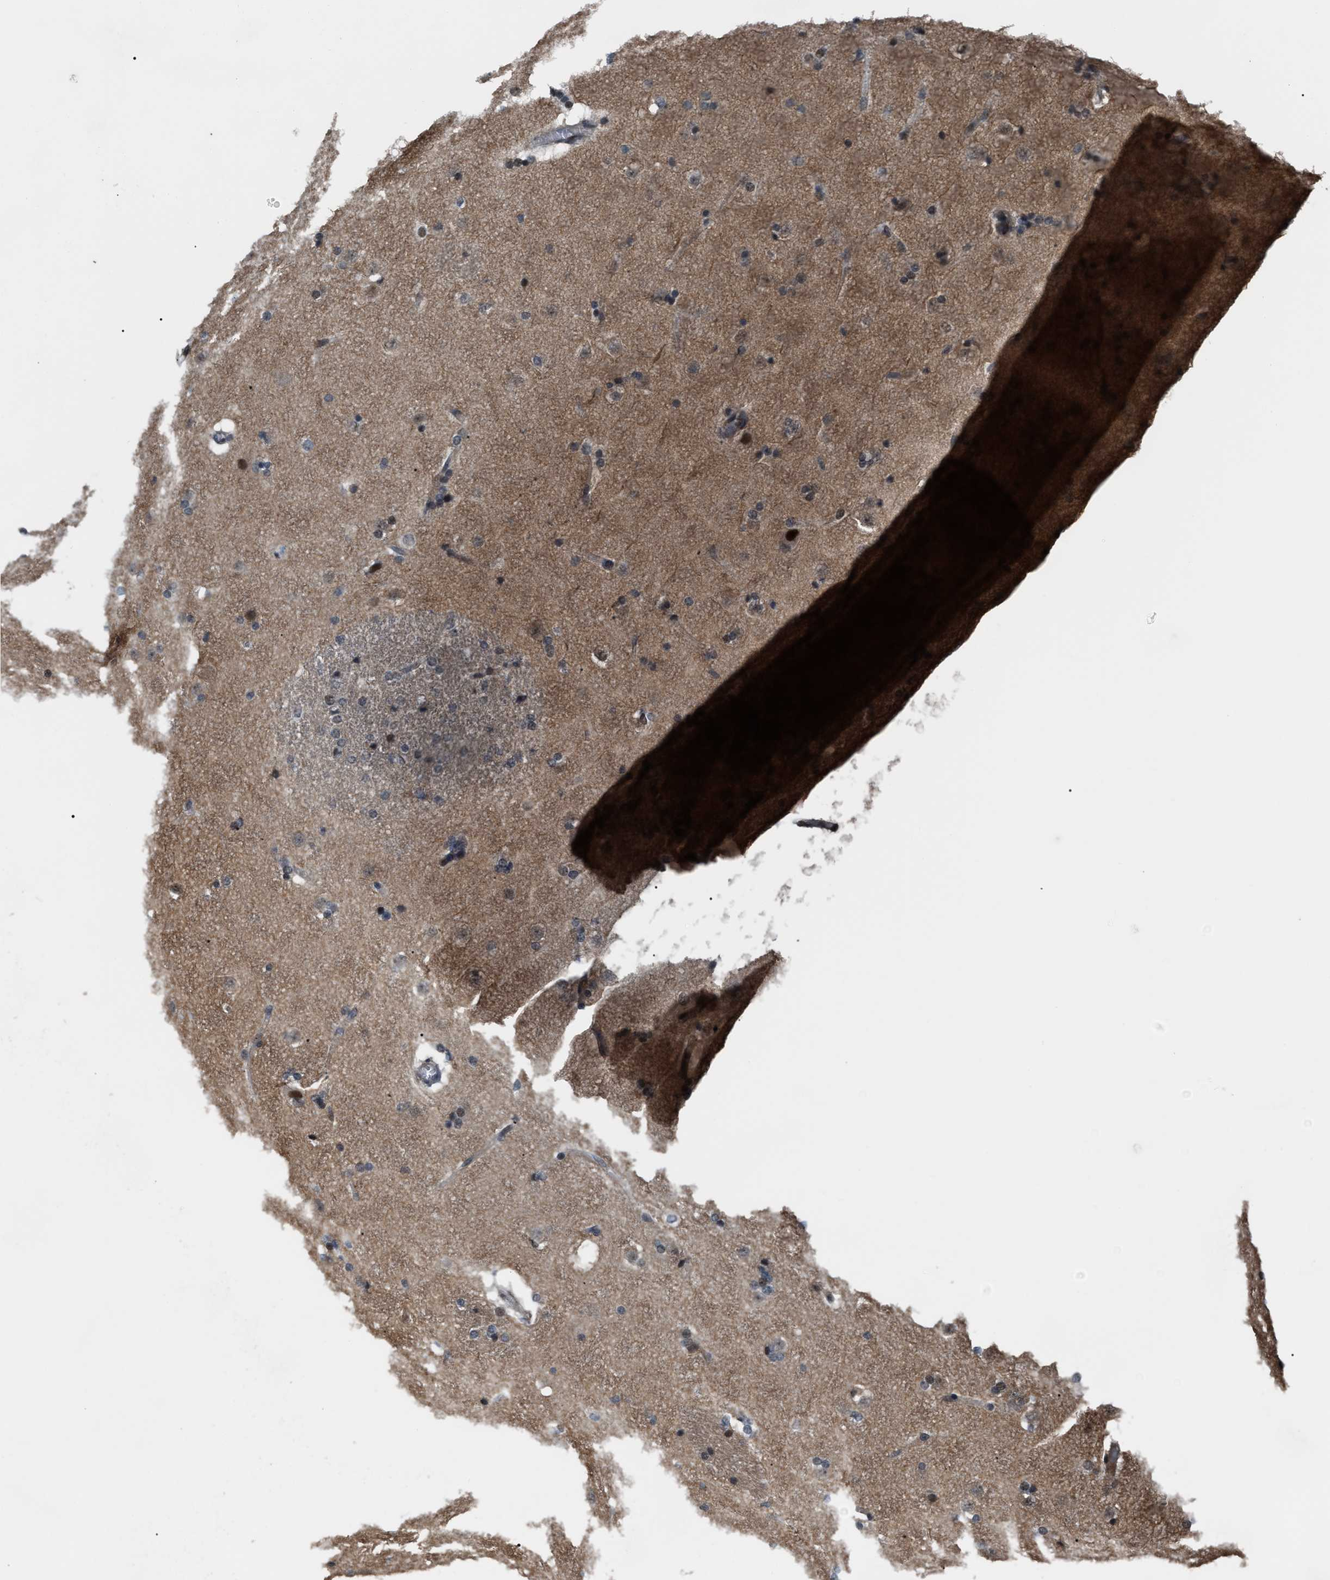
{"staining": {"intensity": "moderate", "quantity": "<25%", "location": "cytoplasmic/membranous"}, "tissue": "caudate", "cell_type": "Glial cells", "image_type": "normal", "snomed": [{"axis": "morphology", "description": "Normal tissue, NOS"}, {"axis": "topography", "description": "Lateral ventricle wall"}], "caption": "High-magnification brightfield microscopy of normal caudate stained with DAB (3,3'-diaminobenzidine) (brown) and counterstained with hematoxylin (blue). glial cells exhibit moderate cytoplasmic/membranous positivity is identified in approximately<25% of cells.", "gene": "RFFL", "patient": {"sex": "female", "age": 19}}